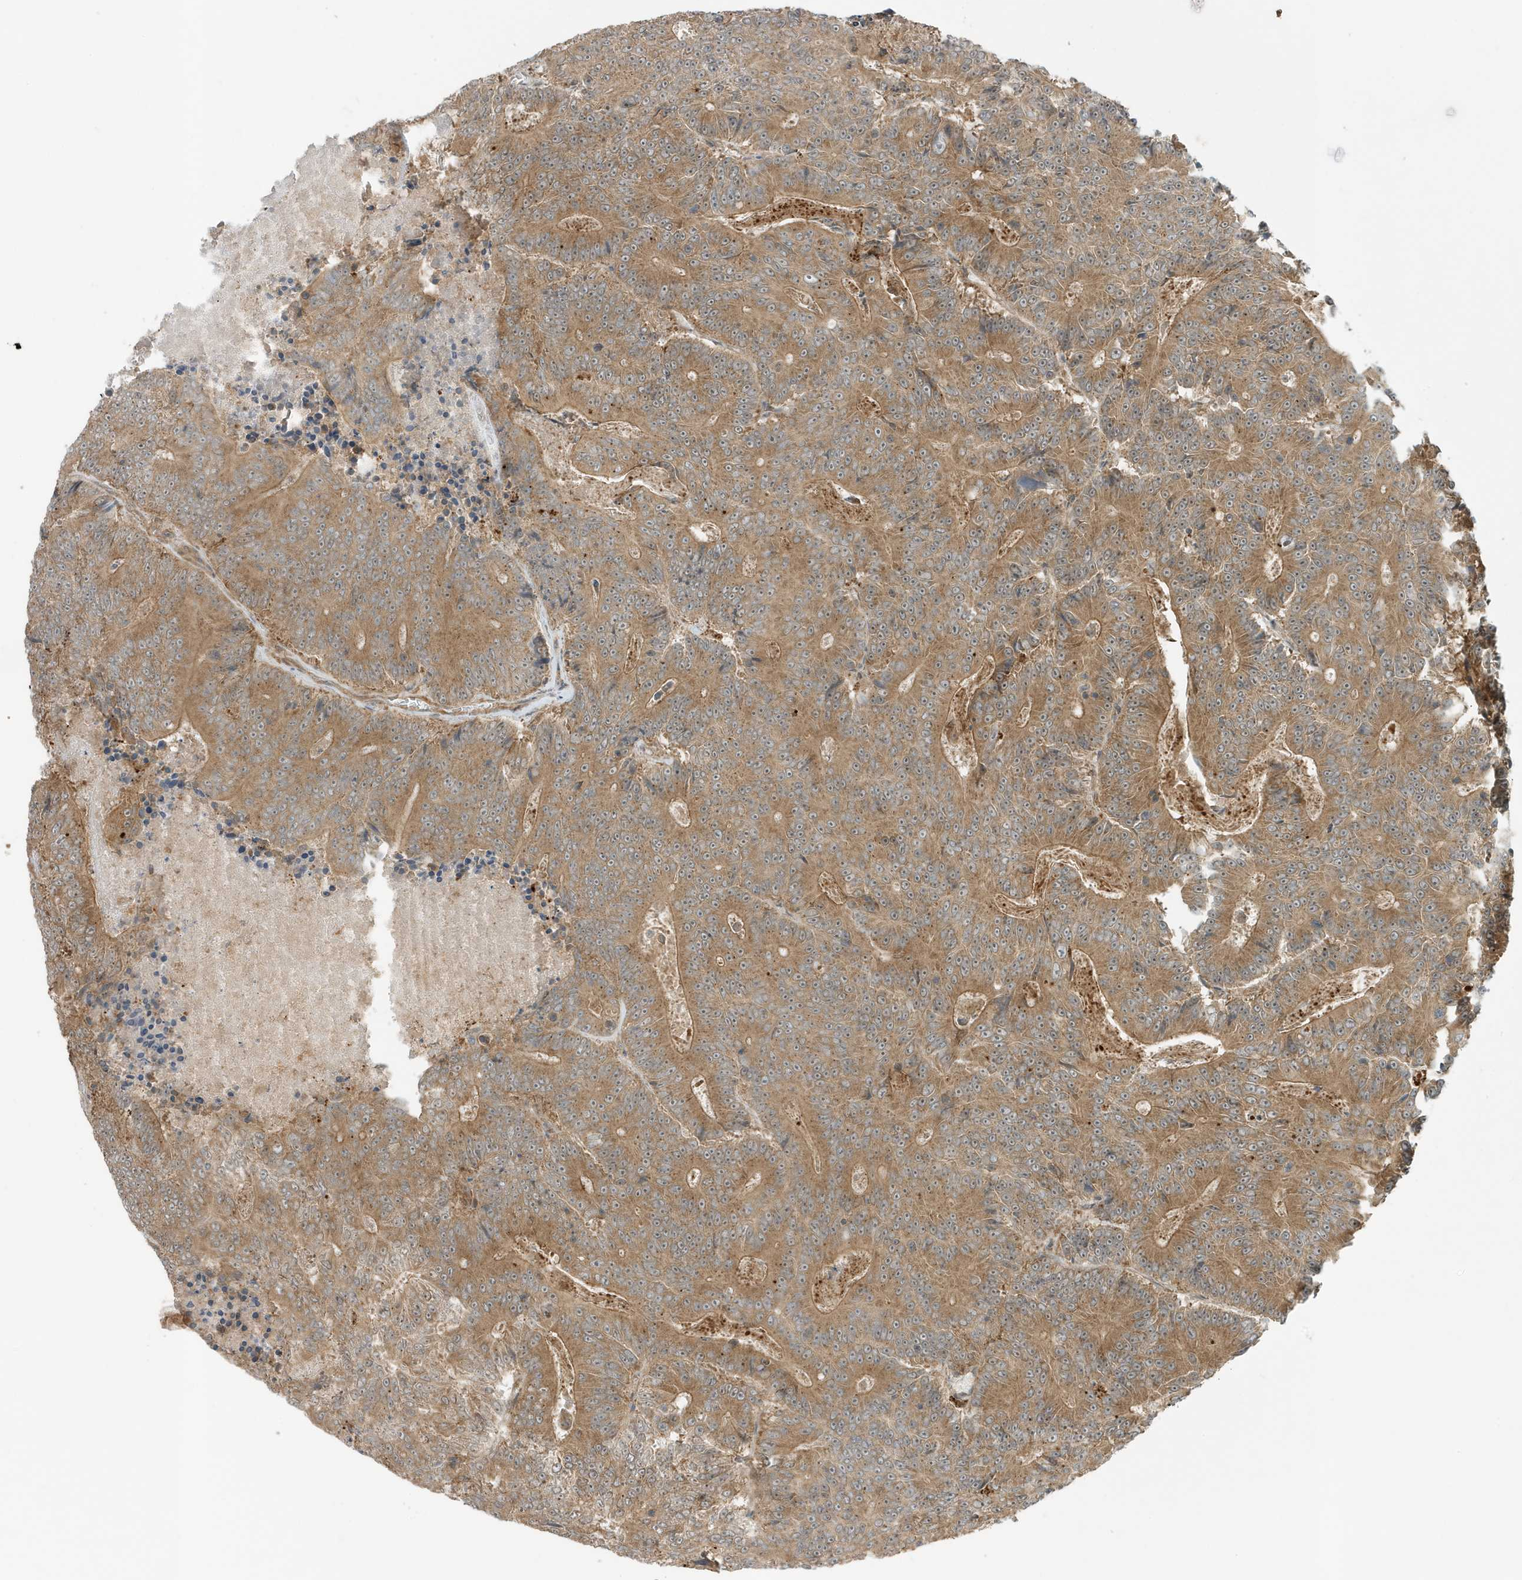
{"staining": {"intensity": "moderate", "quantity": ">75%", "location": "cytoplasmic/membranous"}, "tissue": "colorectal cancer", "cell_type": "Tumor cells", "image_type": "cancer", "snomed": [{"axis": "morphology", "description": "Adenocarcinoma, NOS"}, {"axis": "topography", "description": "Colon"}], "caption": "A brown stain labels moderate cytoplasmic/membranous staining of a protein in human adenocarcinoma (colorectal) tumor cells.", "gene": "DHX36", "patient": {"sex": "male", "age": 83}}